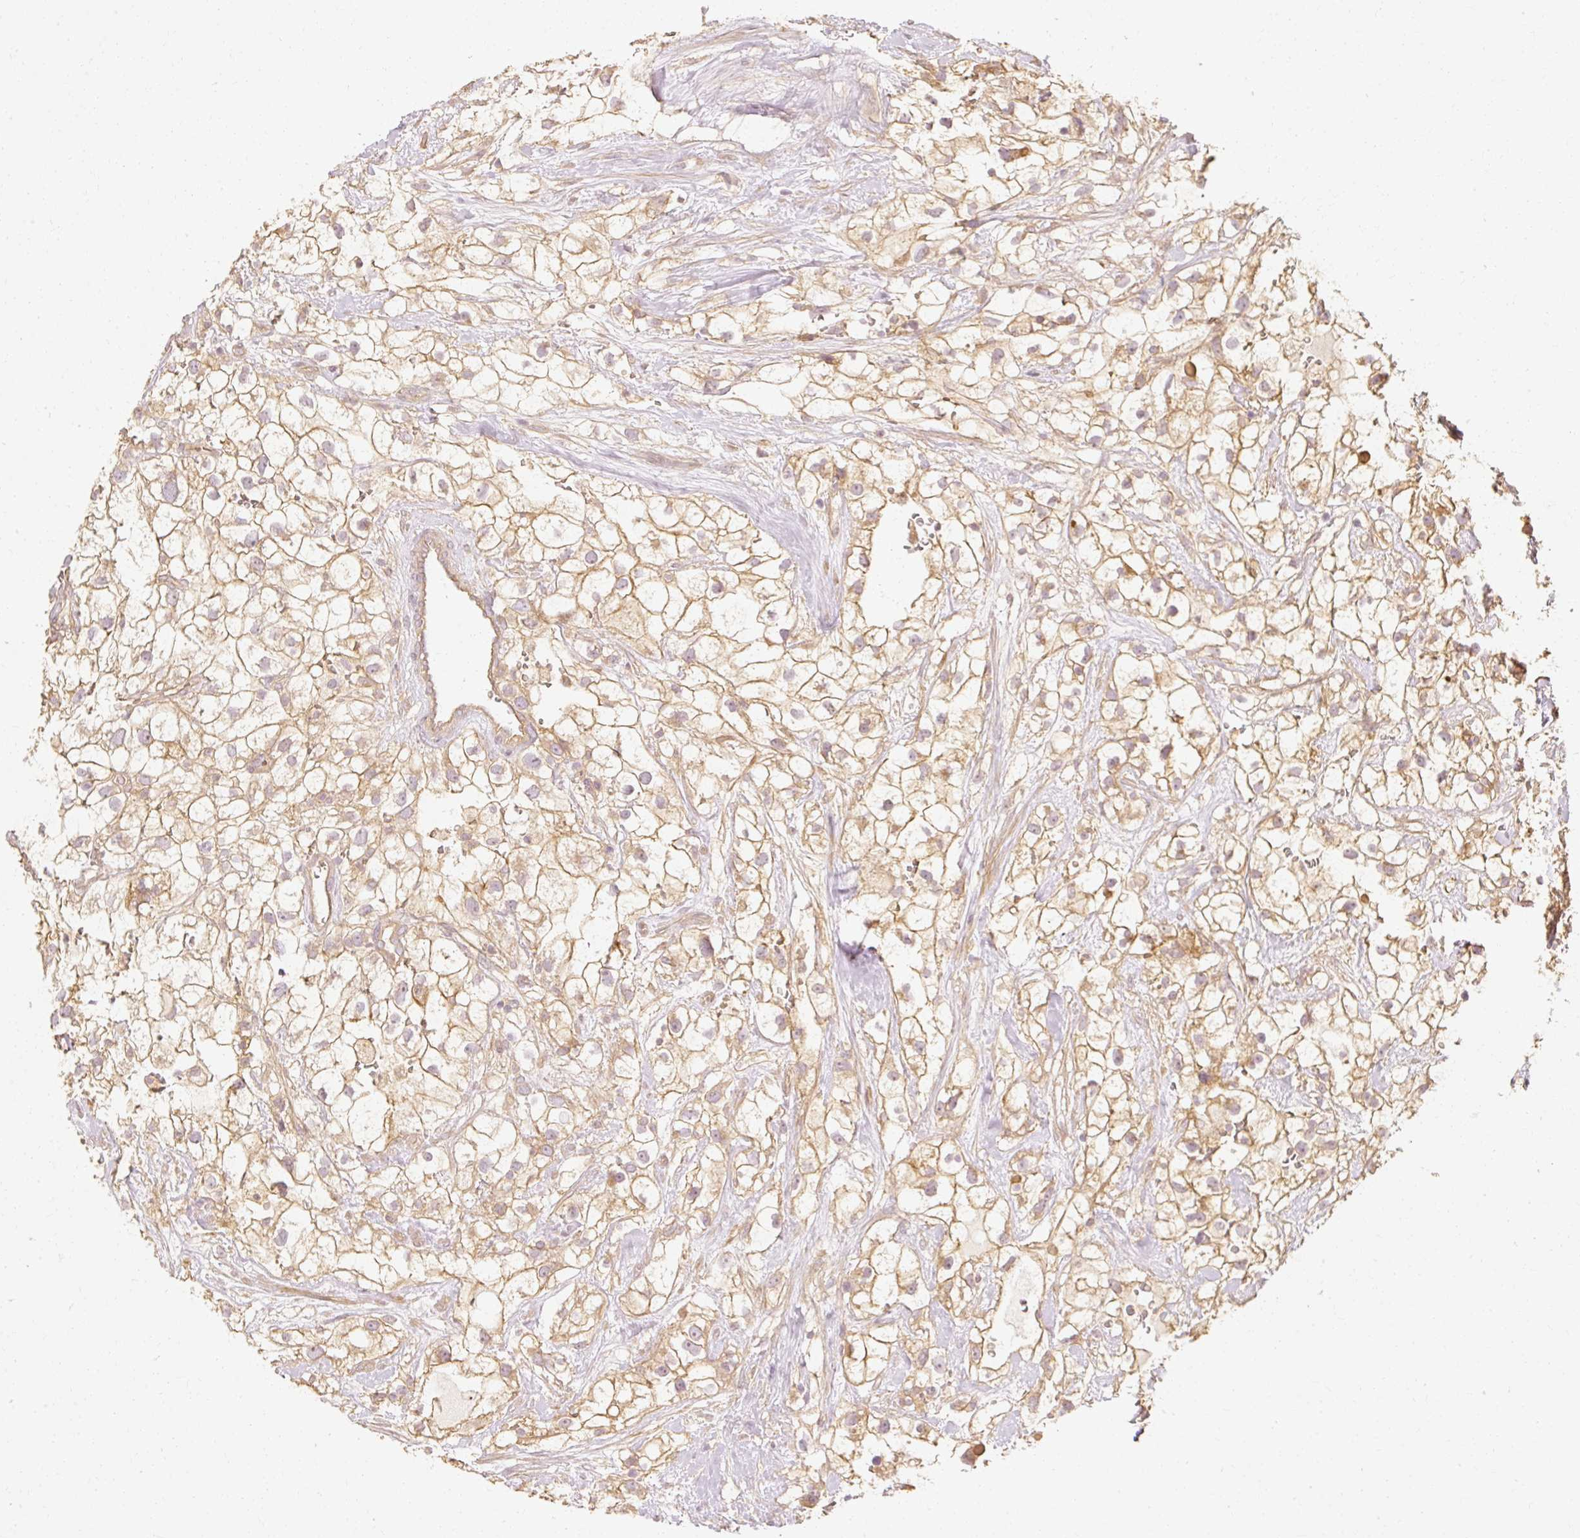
{"staining": {"intensity": "moderate", "quantity": ">75%", "location": "cytoplasmic/membranous"}, "tissue": "renal cancer", "cell_type": "Tumor cells", "image_type": "cancer", "snomed": [{"axis": "morphology", "description": "Adenocarcinoma, NOS"}, {"axis": "topography", "description": "Kidney"}], "caption": "Moderate cytoplasmic/membranous protein expression is present in approximately >75% of tumor cells in adenocarcinoma (renal).", "gene": "GNAQ", "patient": {"sex": "male", "age": 59}}